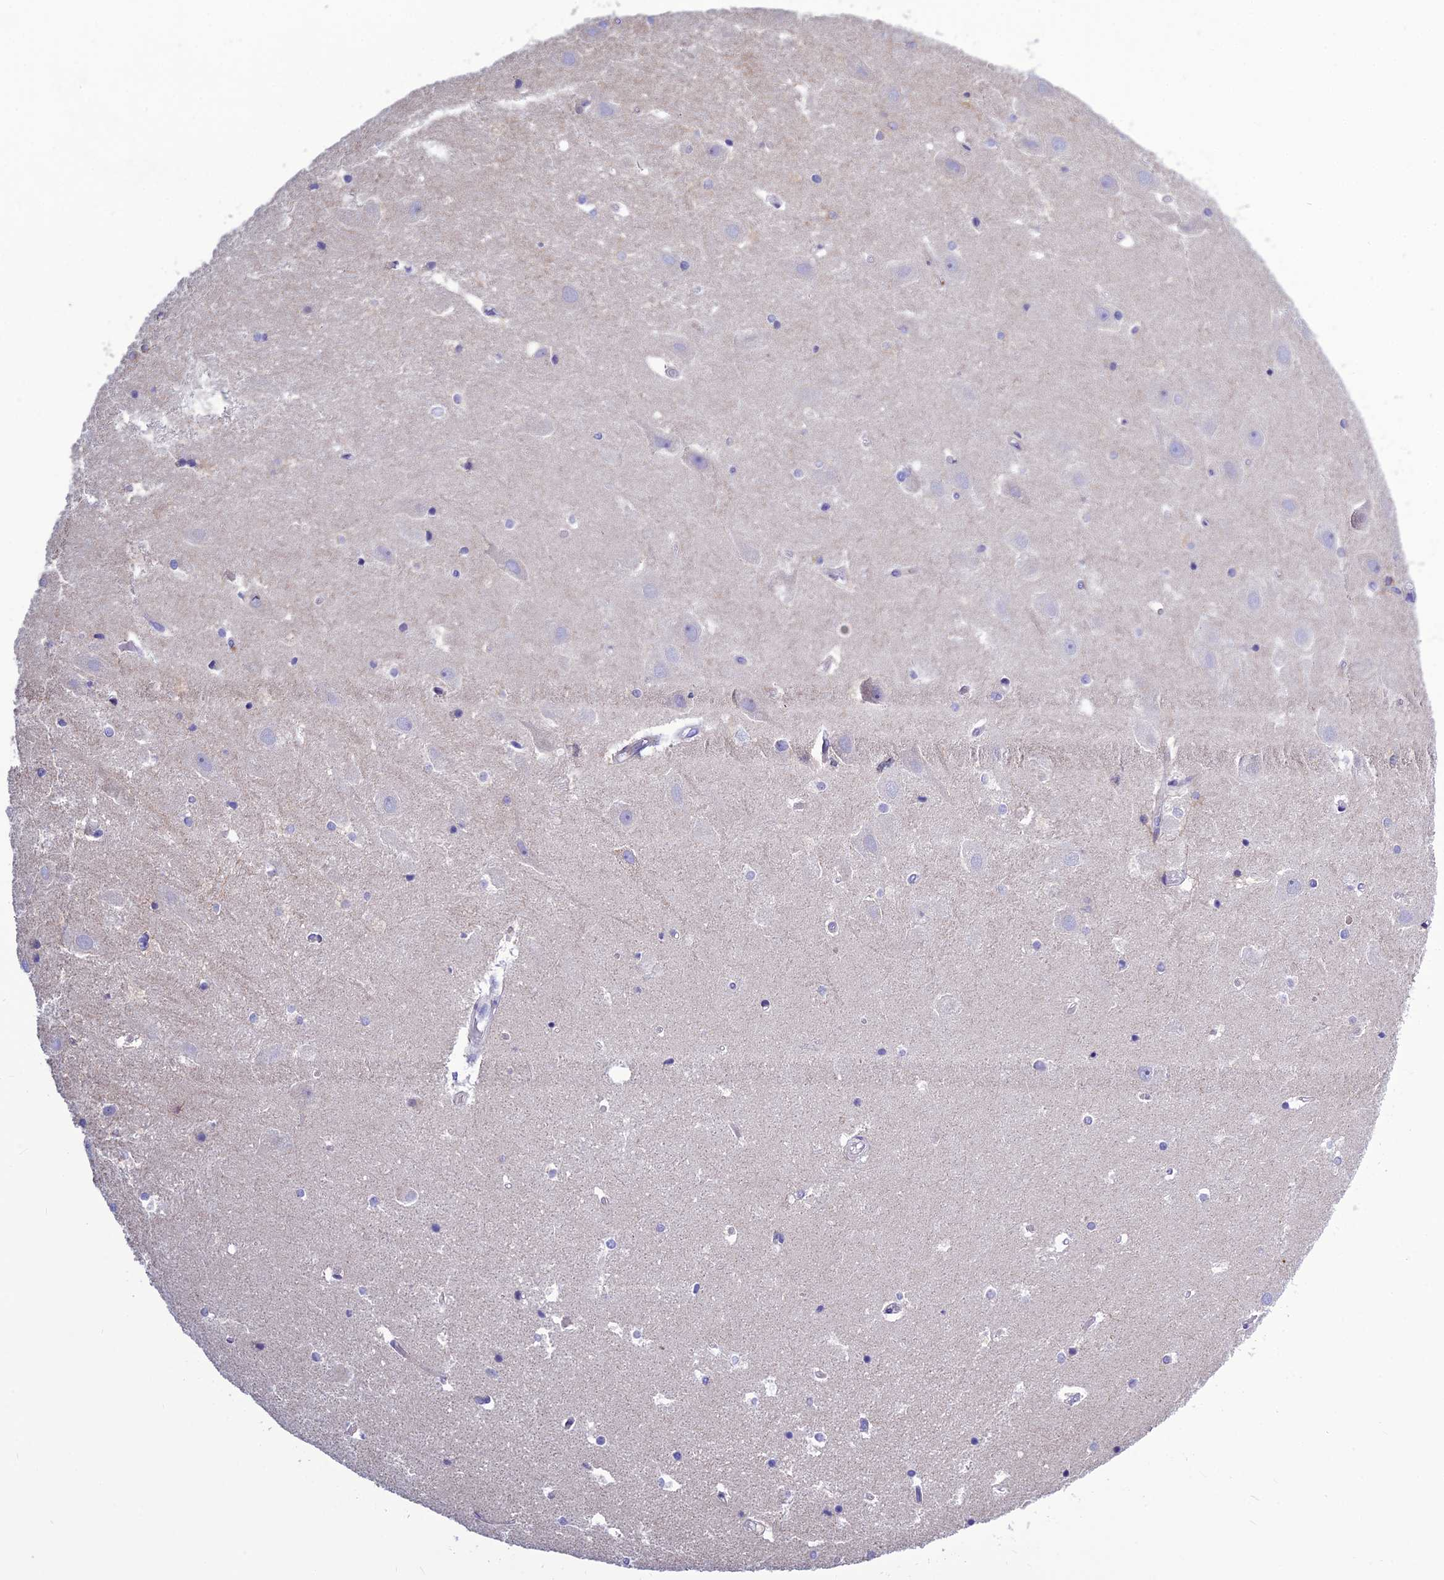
{"staining": {"intensity": "negative", "quantity": "none", "location": "none"}, "tissue": "hippocampus", "cell_type": "Glial cells", "image_type": "normal", "snomed": [{"axis": "morphology", "description": "Normal tissue, NOS"}, {"axis": "topography", "description": "Hippocampus"}], "caption": "There is no significant expression in glial cells of hippocampus. Brightfield microscopy of IHC stained with DAB (3,3'-diaminobenzidine) (brown) and hematoxylin (blue), captured at high magnification.", "gene": "BHMT2", "patient": {"sex": "female", "age": 52}}